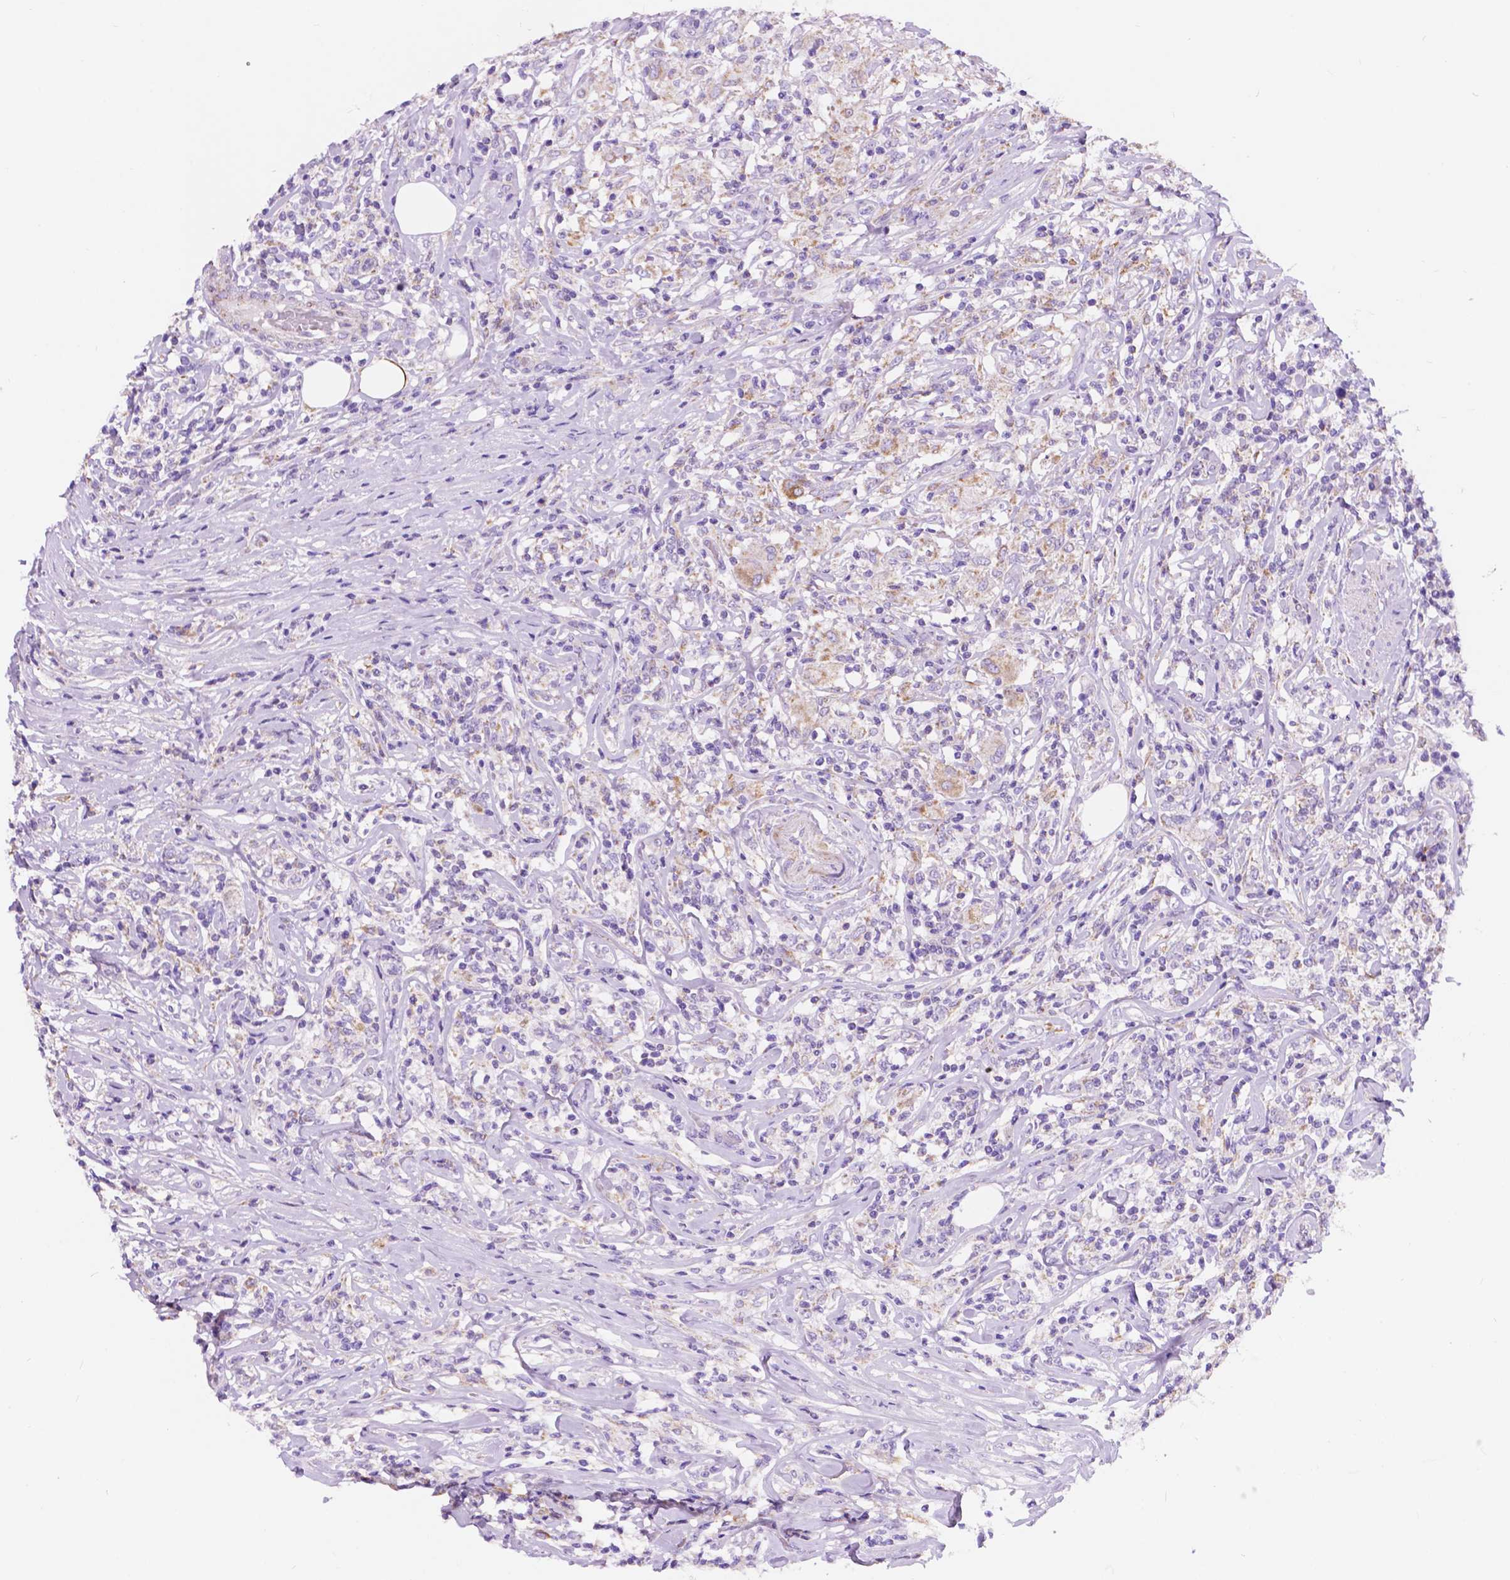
{"staining": {"intensity": "negative", "quantity": "none", "location": "none"}, "tissue": "lymphoma", "cell_type": "Tumor cells", "image_type": "cancer", "snomed": [{"axis": "morphology", "description": "Malignant lymphoma, non-Hodgkin's type, High grade"}, {"axis": "topography", "description": "Lymph node"}], "caption": "Tumor cells show no significant protein positivity in lymphoma.", "gene": "TRPV5", "patient": {"sex": "female", "age": 84}}